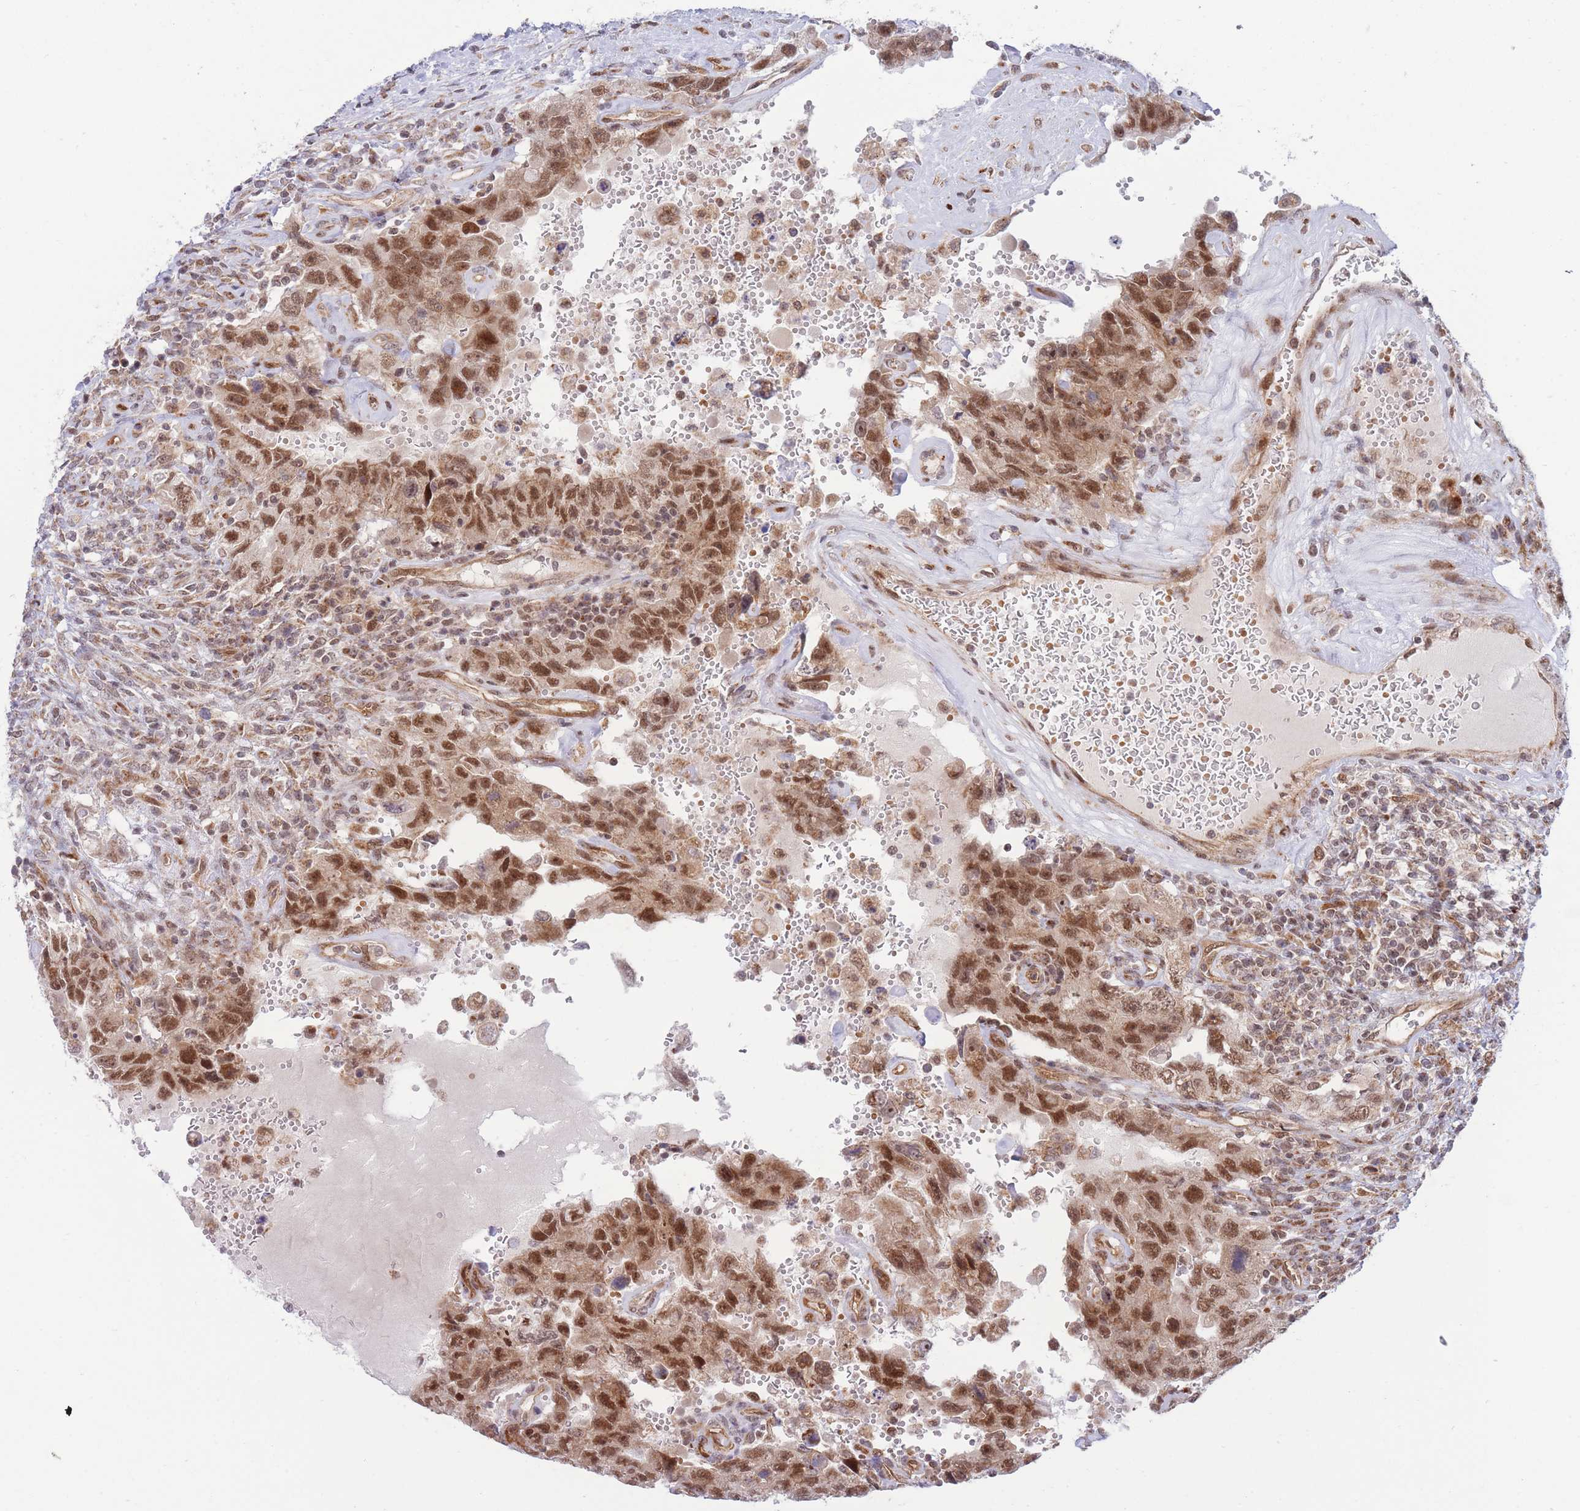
{"staining": {"intensity": "moderate", "quantity": ">75%", "location": "nuclear"}, "tissue": "testis cancer", "cell_type": "Tumor cells", "image_type": "cancer", "snomed": [{"axis": "morphology", "description": "Carcinoma, Embryonal, NOS"}, {"axis": "topography", "description": "Testis"}], "caption": "DAB (3,3'-diaminobenzidine) immunohistochemical staining of human testis cancer (embryonal carcinoma) exhibits moderate nuclear protein expression in about >75% of tumor cells.", "gene": "BOD1L1", "patient": {"sex": "male", "age": 26}}